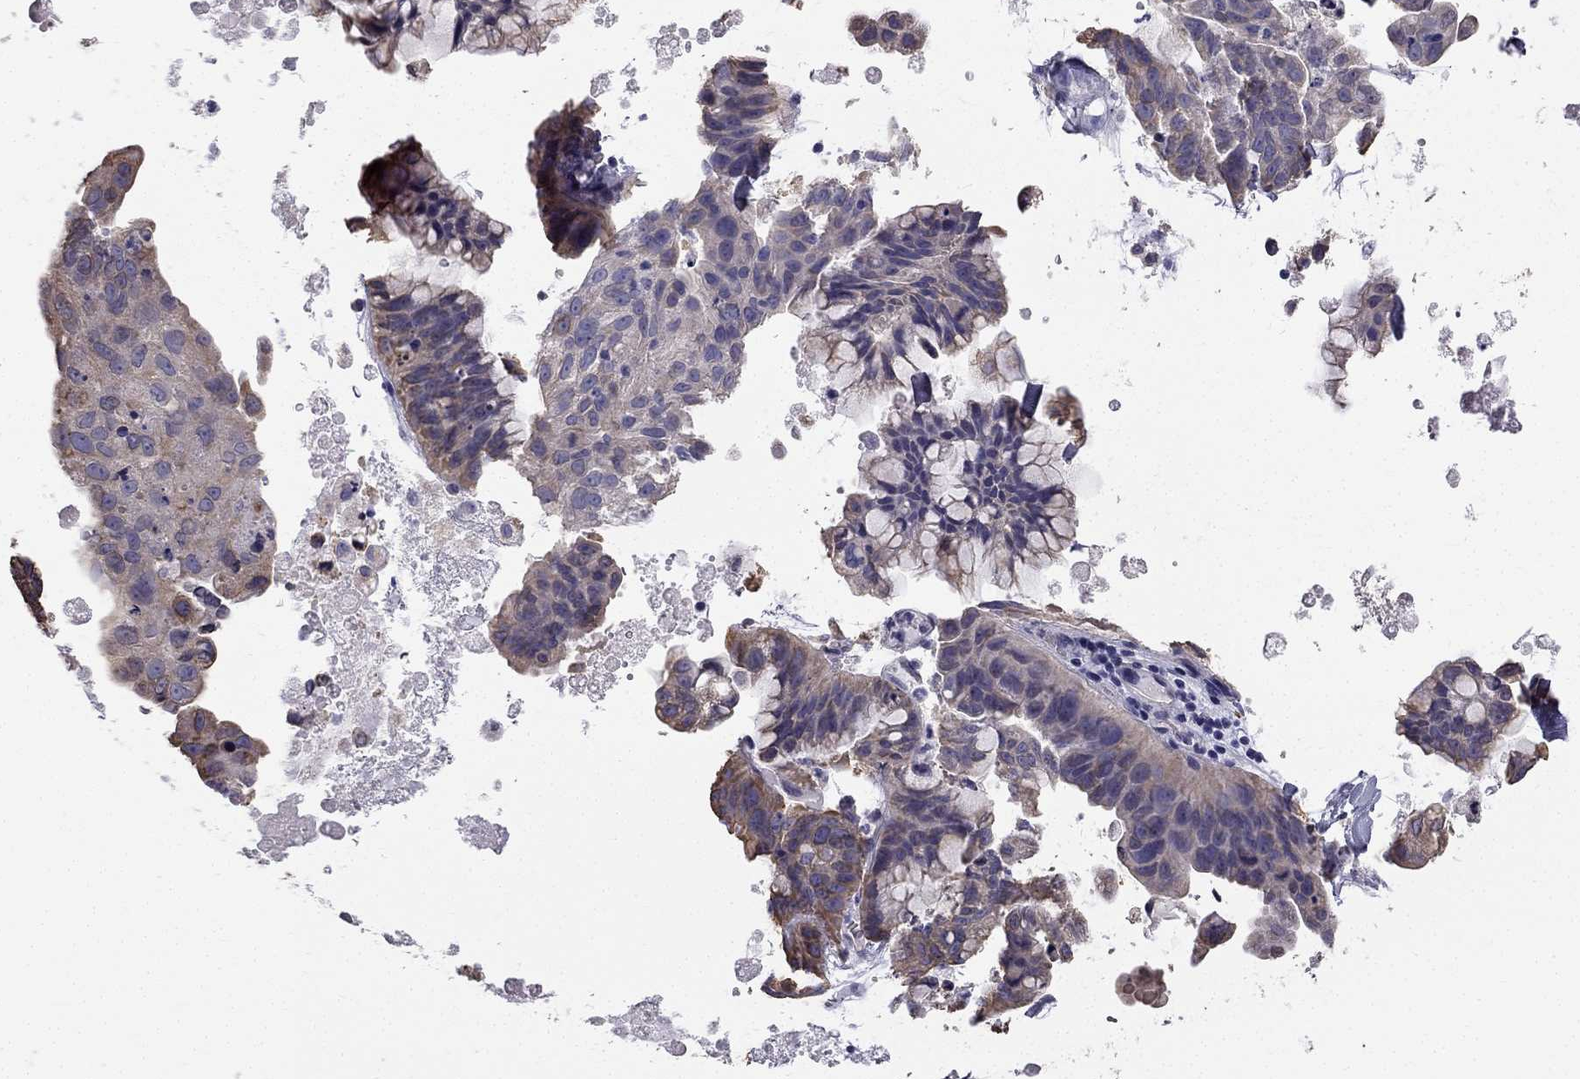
{"staining": {"intensity": "moderate", "quantity": "25%-75%", "location": "cytoplasmic/membranous"}, "tissue": "ovarian cancer", "cell_type": "Tumor cells", "image_type": "cancer", "snomed": [{"axis": "morphology", "description": "Cystadenocarcinoma, mucinous, NOS"}, {"axis": "topography", "description": "Ovary"}], "caption": "IHC of mucinous cystadenocarcinoma (ovarian) displays medium levels of moderate cytoplasmic/membranous positivity in approximately 25%-75% of tumor cells.", "gene": "CCDC40", "patient": {"sex": "female", "age": 76}}